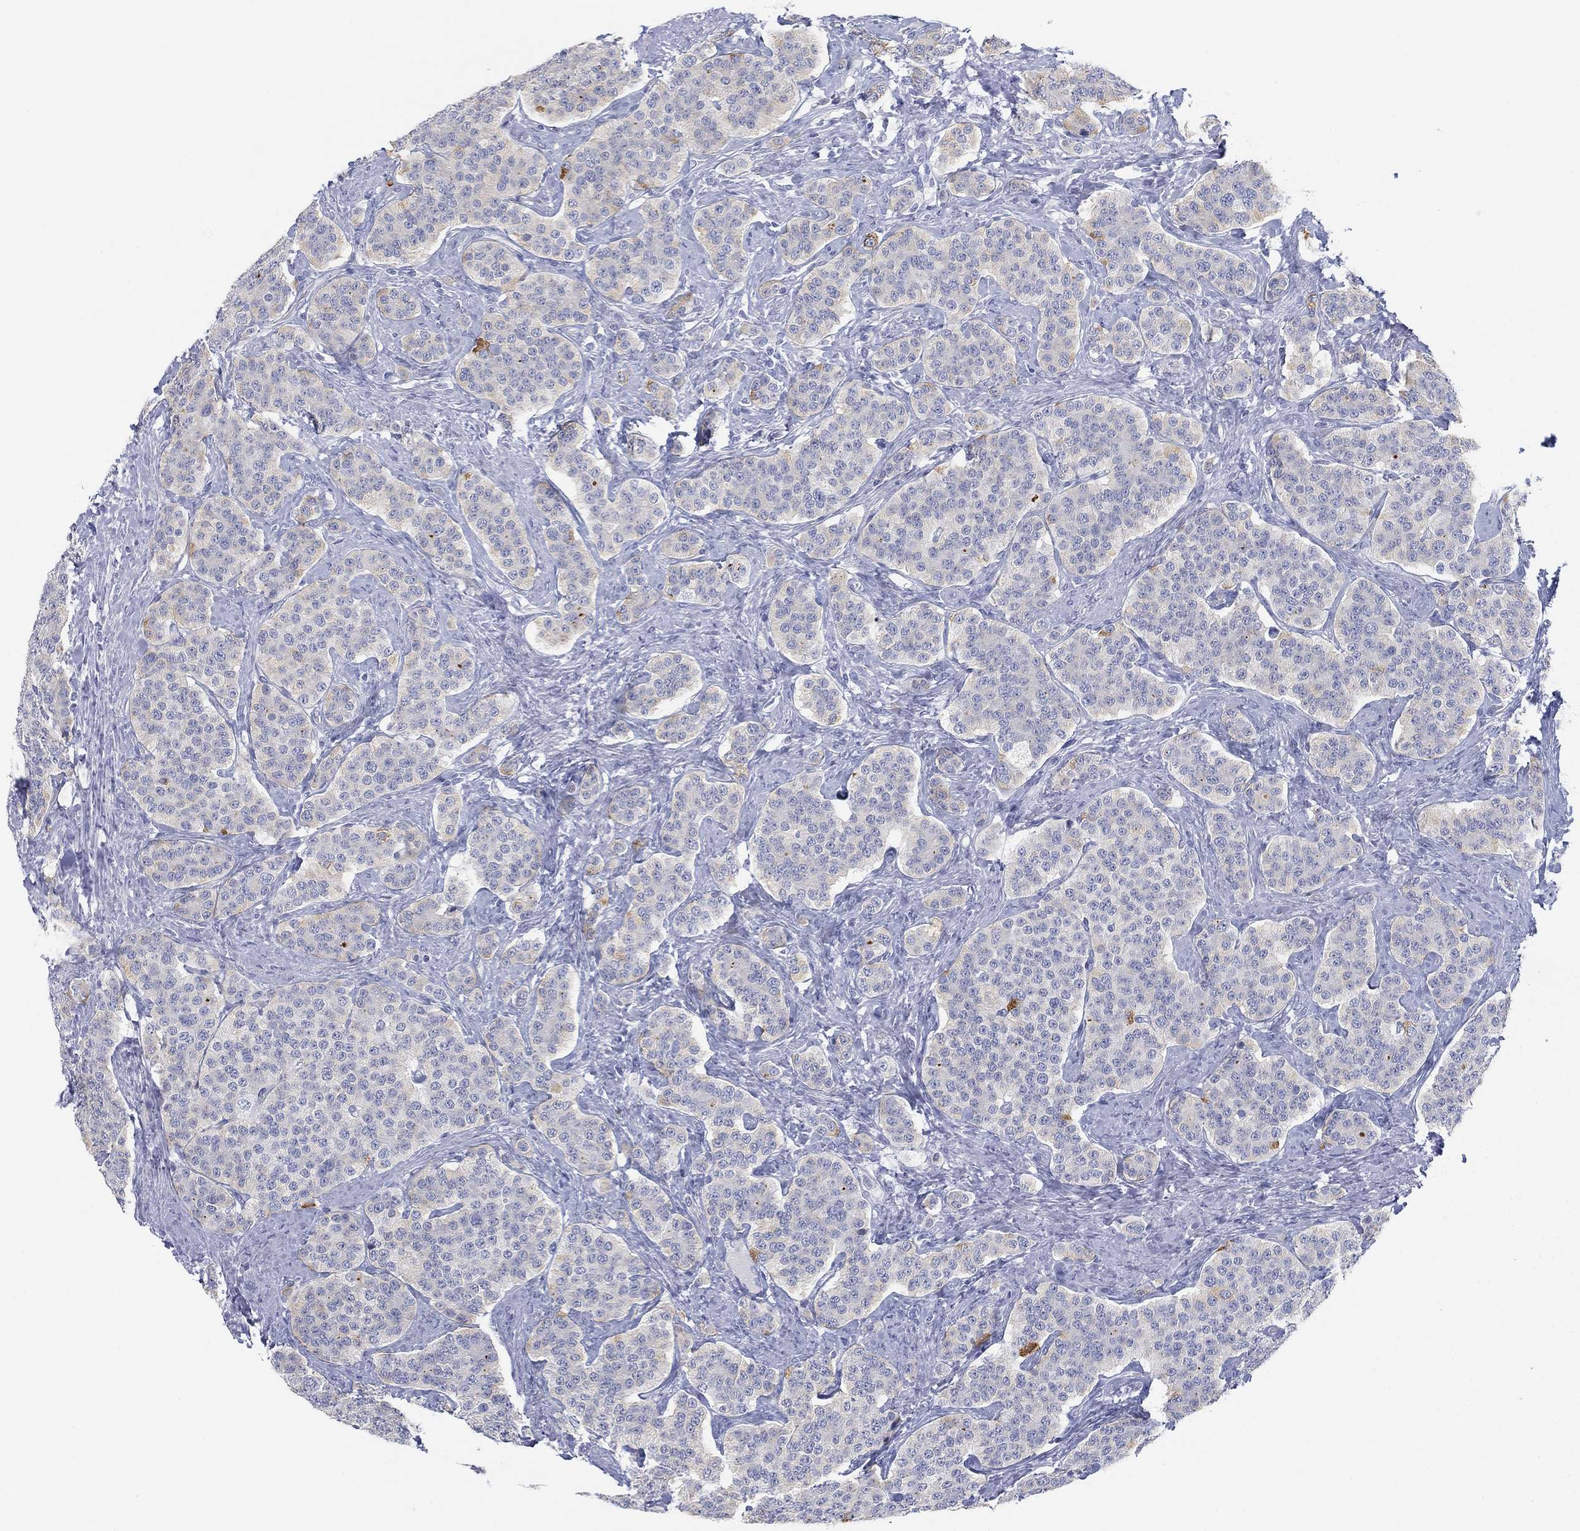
{"staining": {"intensity": "negative", "quantity": "none", "location": "none"}, "tissue": "carcinoid", "cell_type": "Tumor cells", "image_type": "cancer", "snomed": [{"axis": "morphology", "description": "Carcinoid, malignant, NOS"}, {"axis": "topography", "description": "Small intestine"}], "caption": "This histopathology image is of carcinoid stained with immunohistochemistry to label a protein in brown with the nuclei are counter-stained blue. There is no staining in tumor cells.", "gene": "GCNA", "patient": {"sex": "female", "age": 58}}